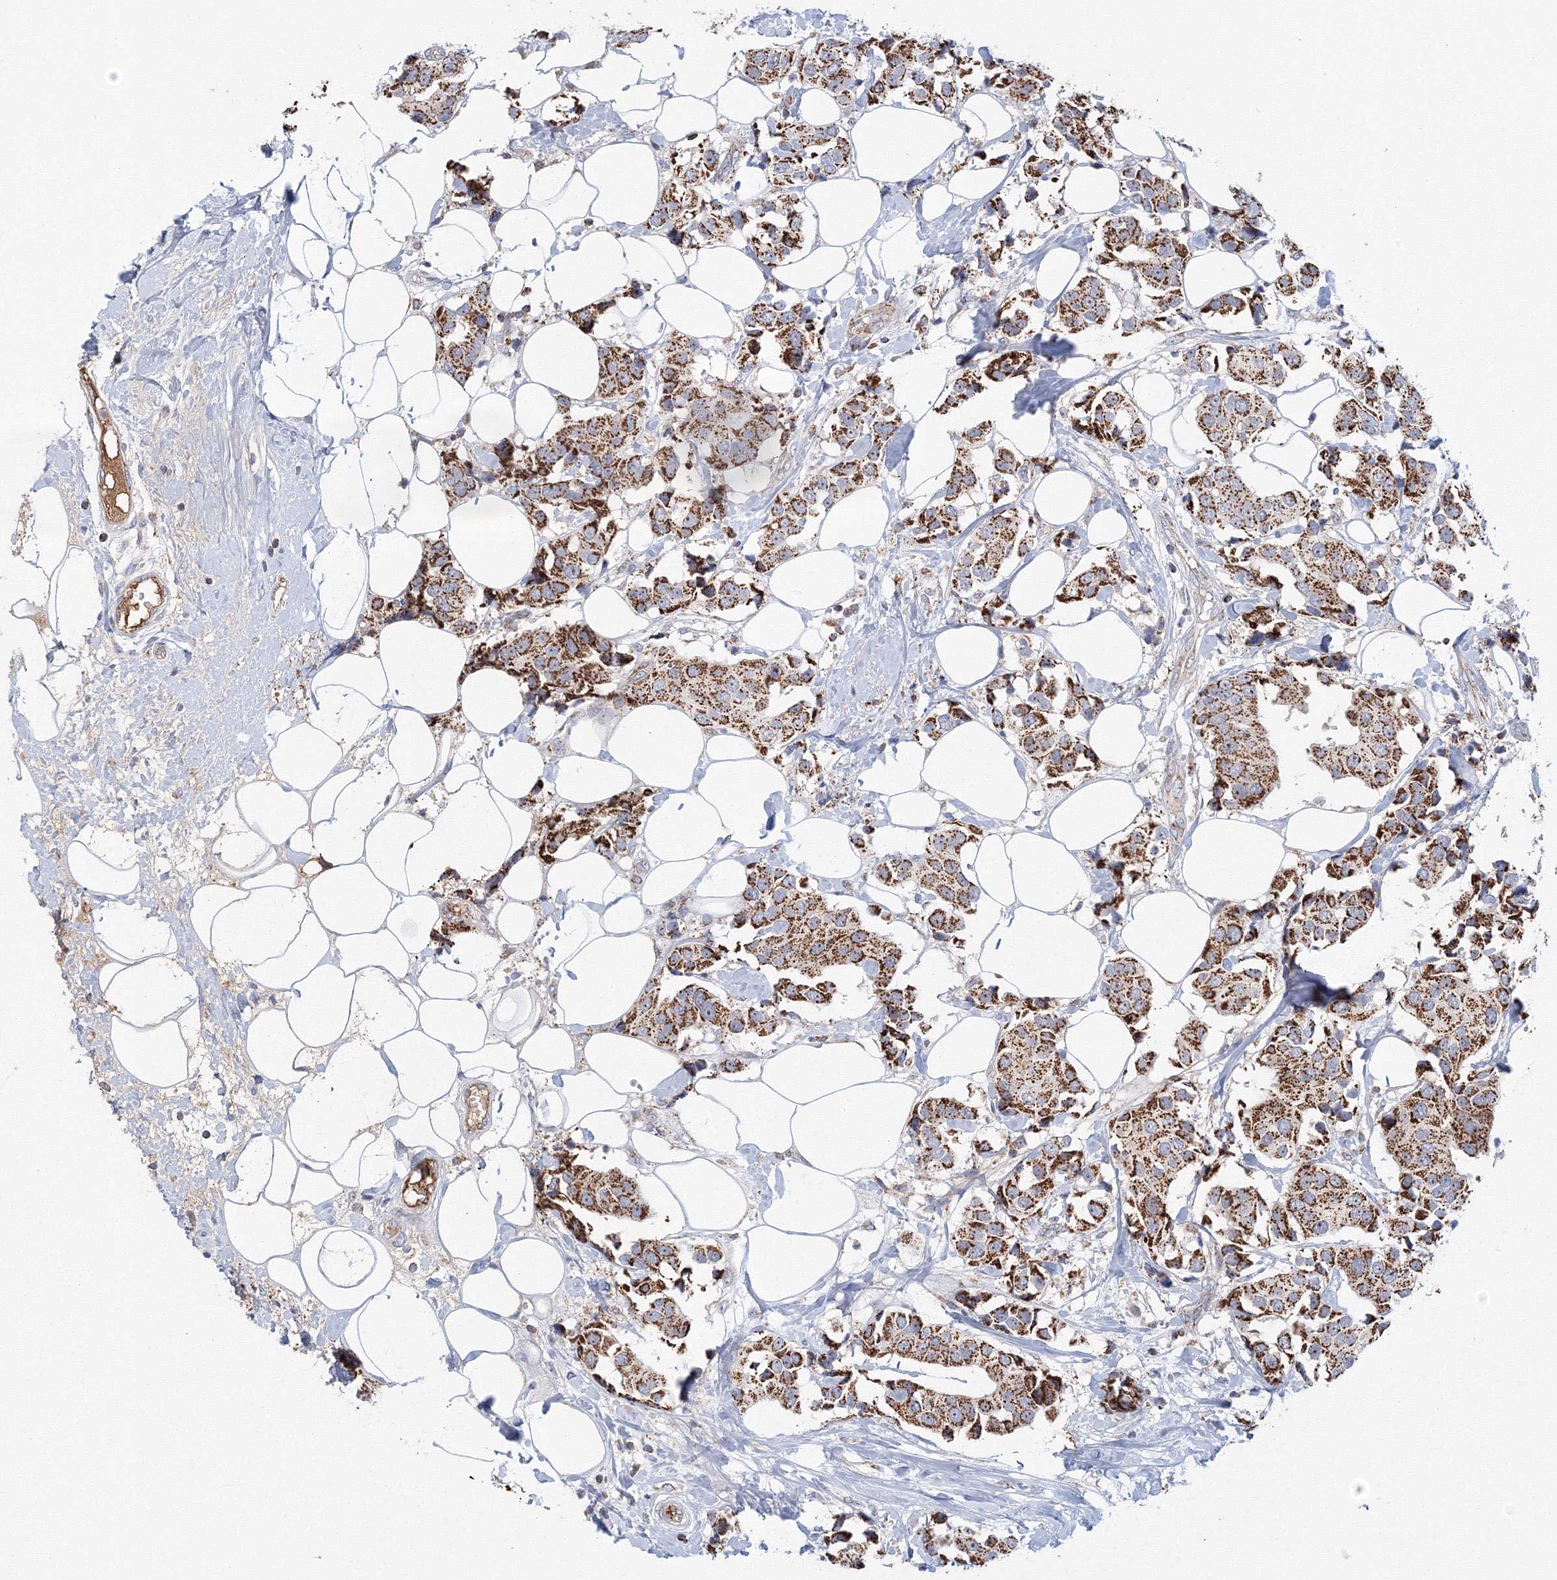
{"staining": {"intensity": "strong", "quantity": ">75%", "location": "cytoplasmic/membranous"}, "tissue": "breast cancer", "cell_type": "Tumor cells", "image_type": "cancer", "snomed": [{"axis": "morphology", "description": "Normal tissue, NOS"}, {"axis": "morphology", "description": "Duct carcinoma"}, {"axis": "topography", "description": "Breast"}], "caption": "Breast cancer tissue reveals strong cytoplasmic/membranous staining in approximately >75% of tumor cells, visualized by immunohistochemistry.", "gene": "GRPEL1", "patient": {"sex": "female", "age": 39}}